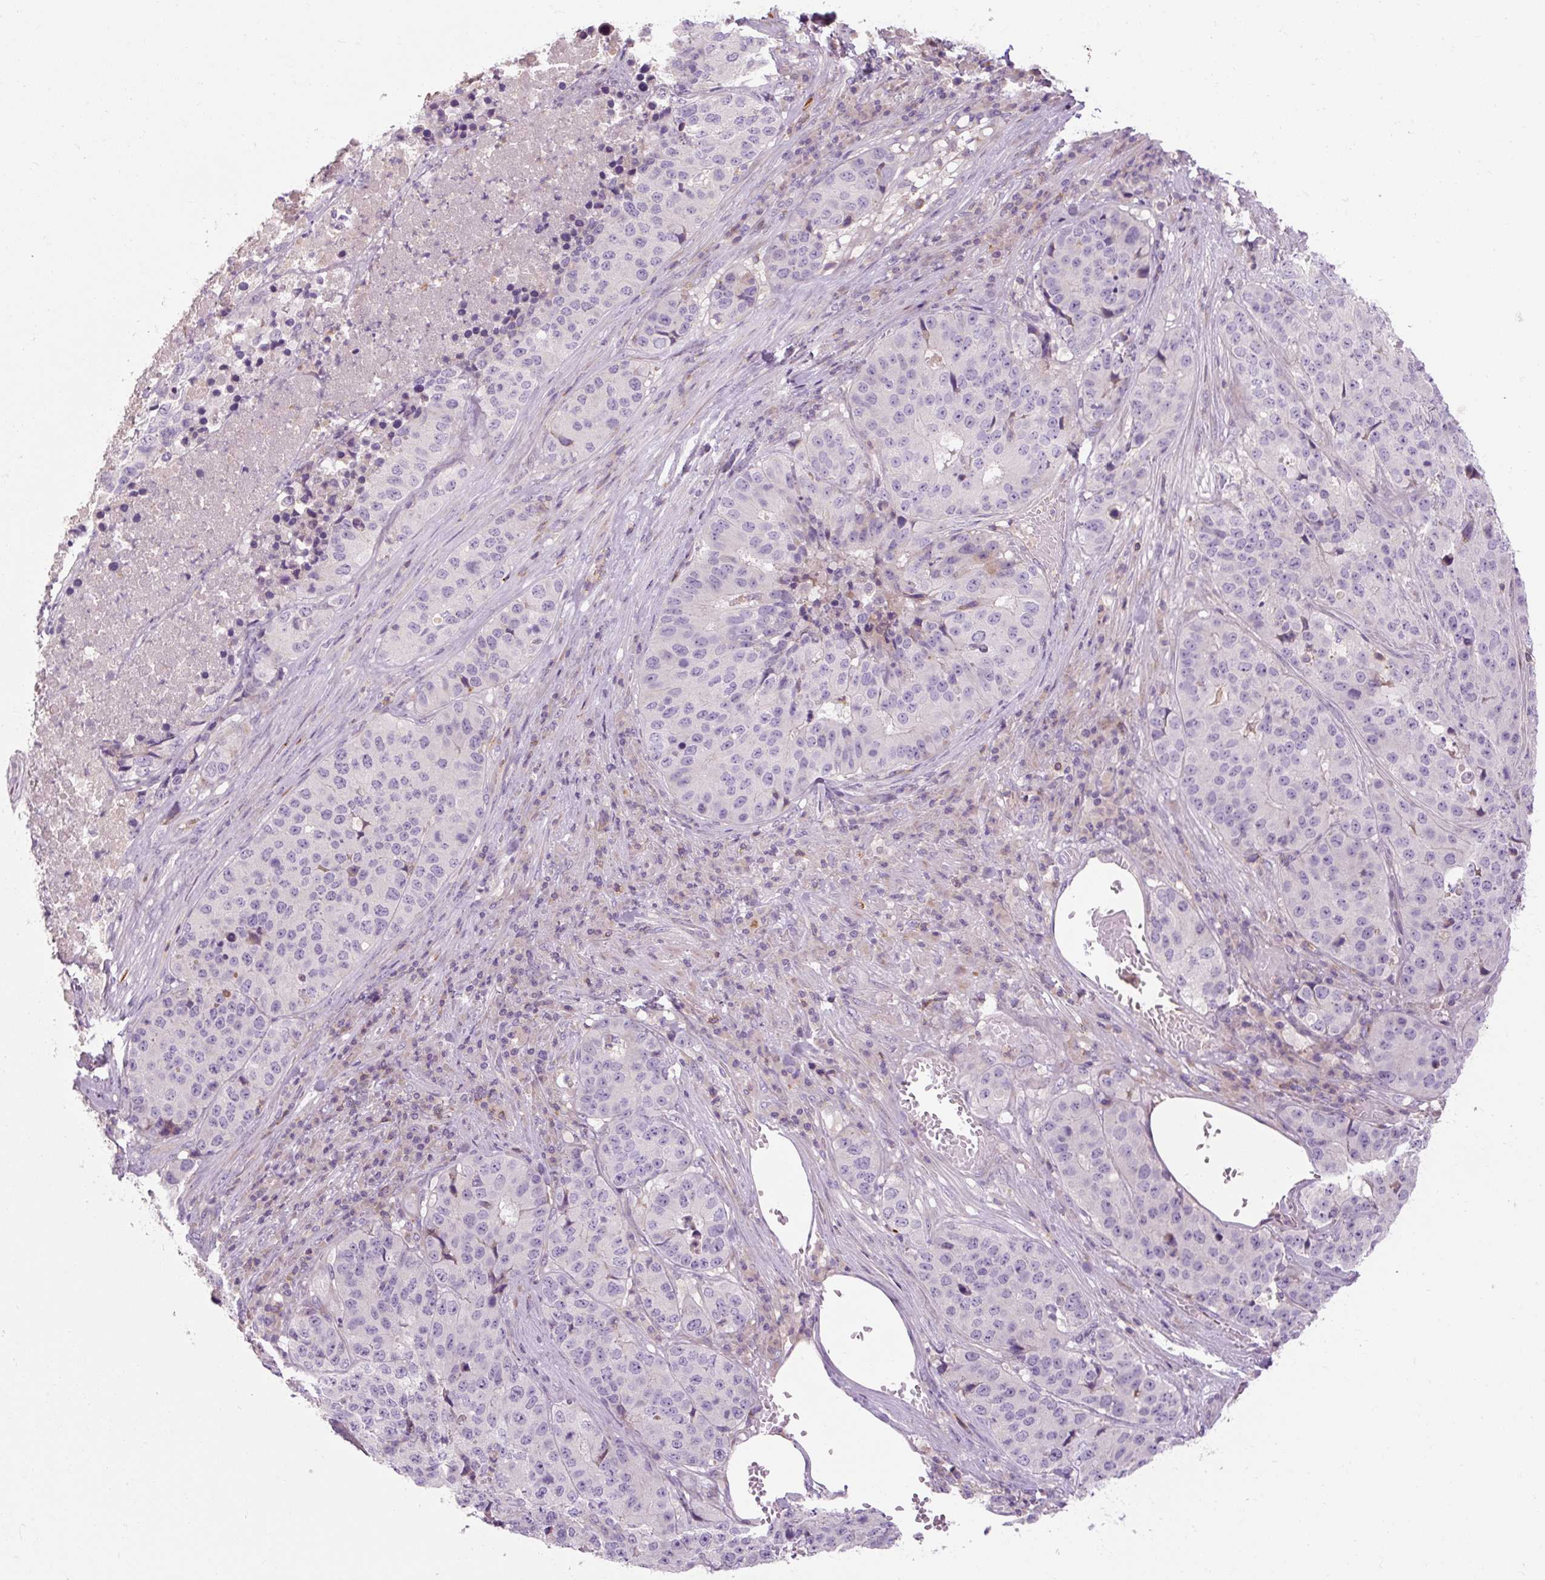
{"staining": {"intensity": "negative", "quantity": "none", "location": "none"}, "tissue": "stomach cancer", "cell_type": "Tumor cells", "image_type": "cancer", "snomed": [{"axis": "morphology", "description": "Adenocarcinoma, NOS"}, {"axis": "topography", "description": "Stomach"}], "caption": "This is an IHC image of human stomach cancer. There is no staining in tumor cells.", "gene": "TIGD2", "patient": {"sex": "male", "age": 71}}